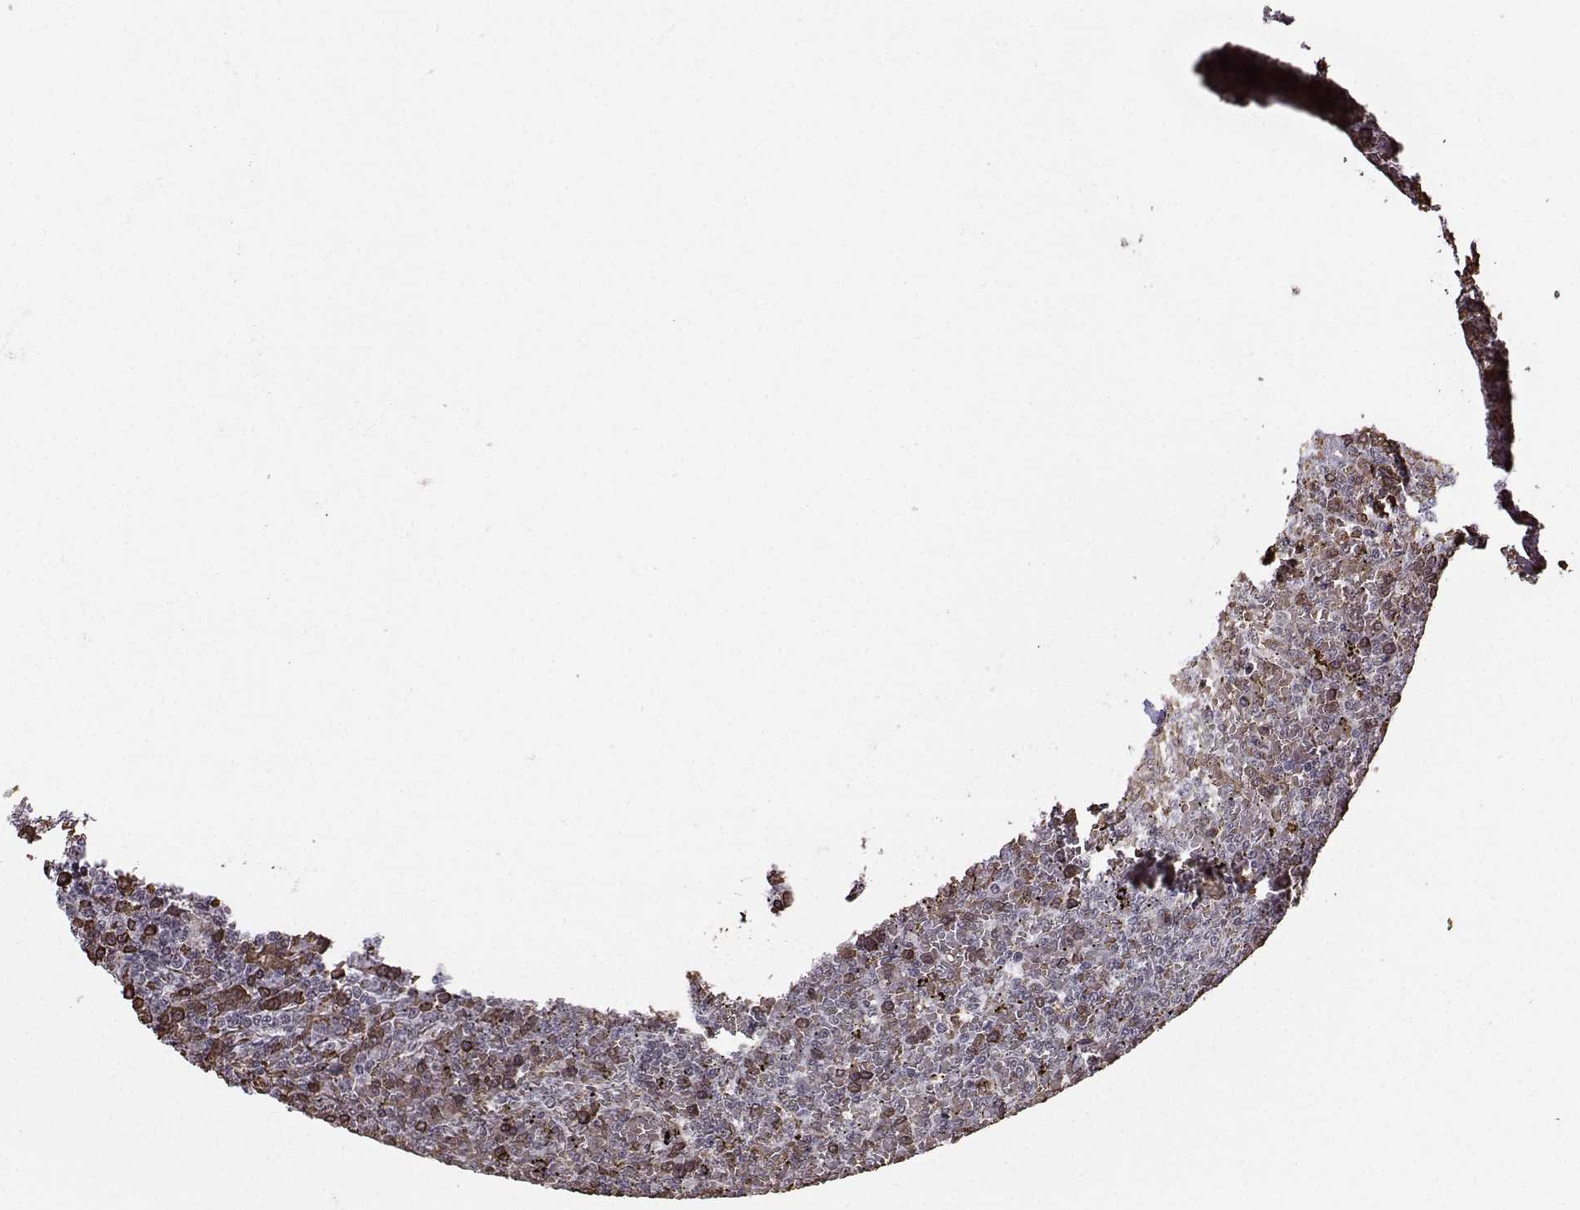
{"staining": {"intensity": "weak", "quantity": ">75%", "location": "nuclear"}, "tissue": "lymphoma", "cell_type": "Tumor cells", "image_type": "cancer", "snomed": [{"axis": "morphology", "description": "Malignant lymphoma, non-Hodgkin's type, Low grade"}, {"axis": "topography", "description": "Spleen"}], "caption": "Immunohistochemical staining of lymphoma demonstrates low levels of weak nuclear positivity in approximately >75% of tumor cells.", "gene": "CCNK", "patient": {"sex": "female", "age": 19}}